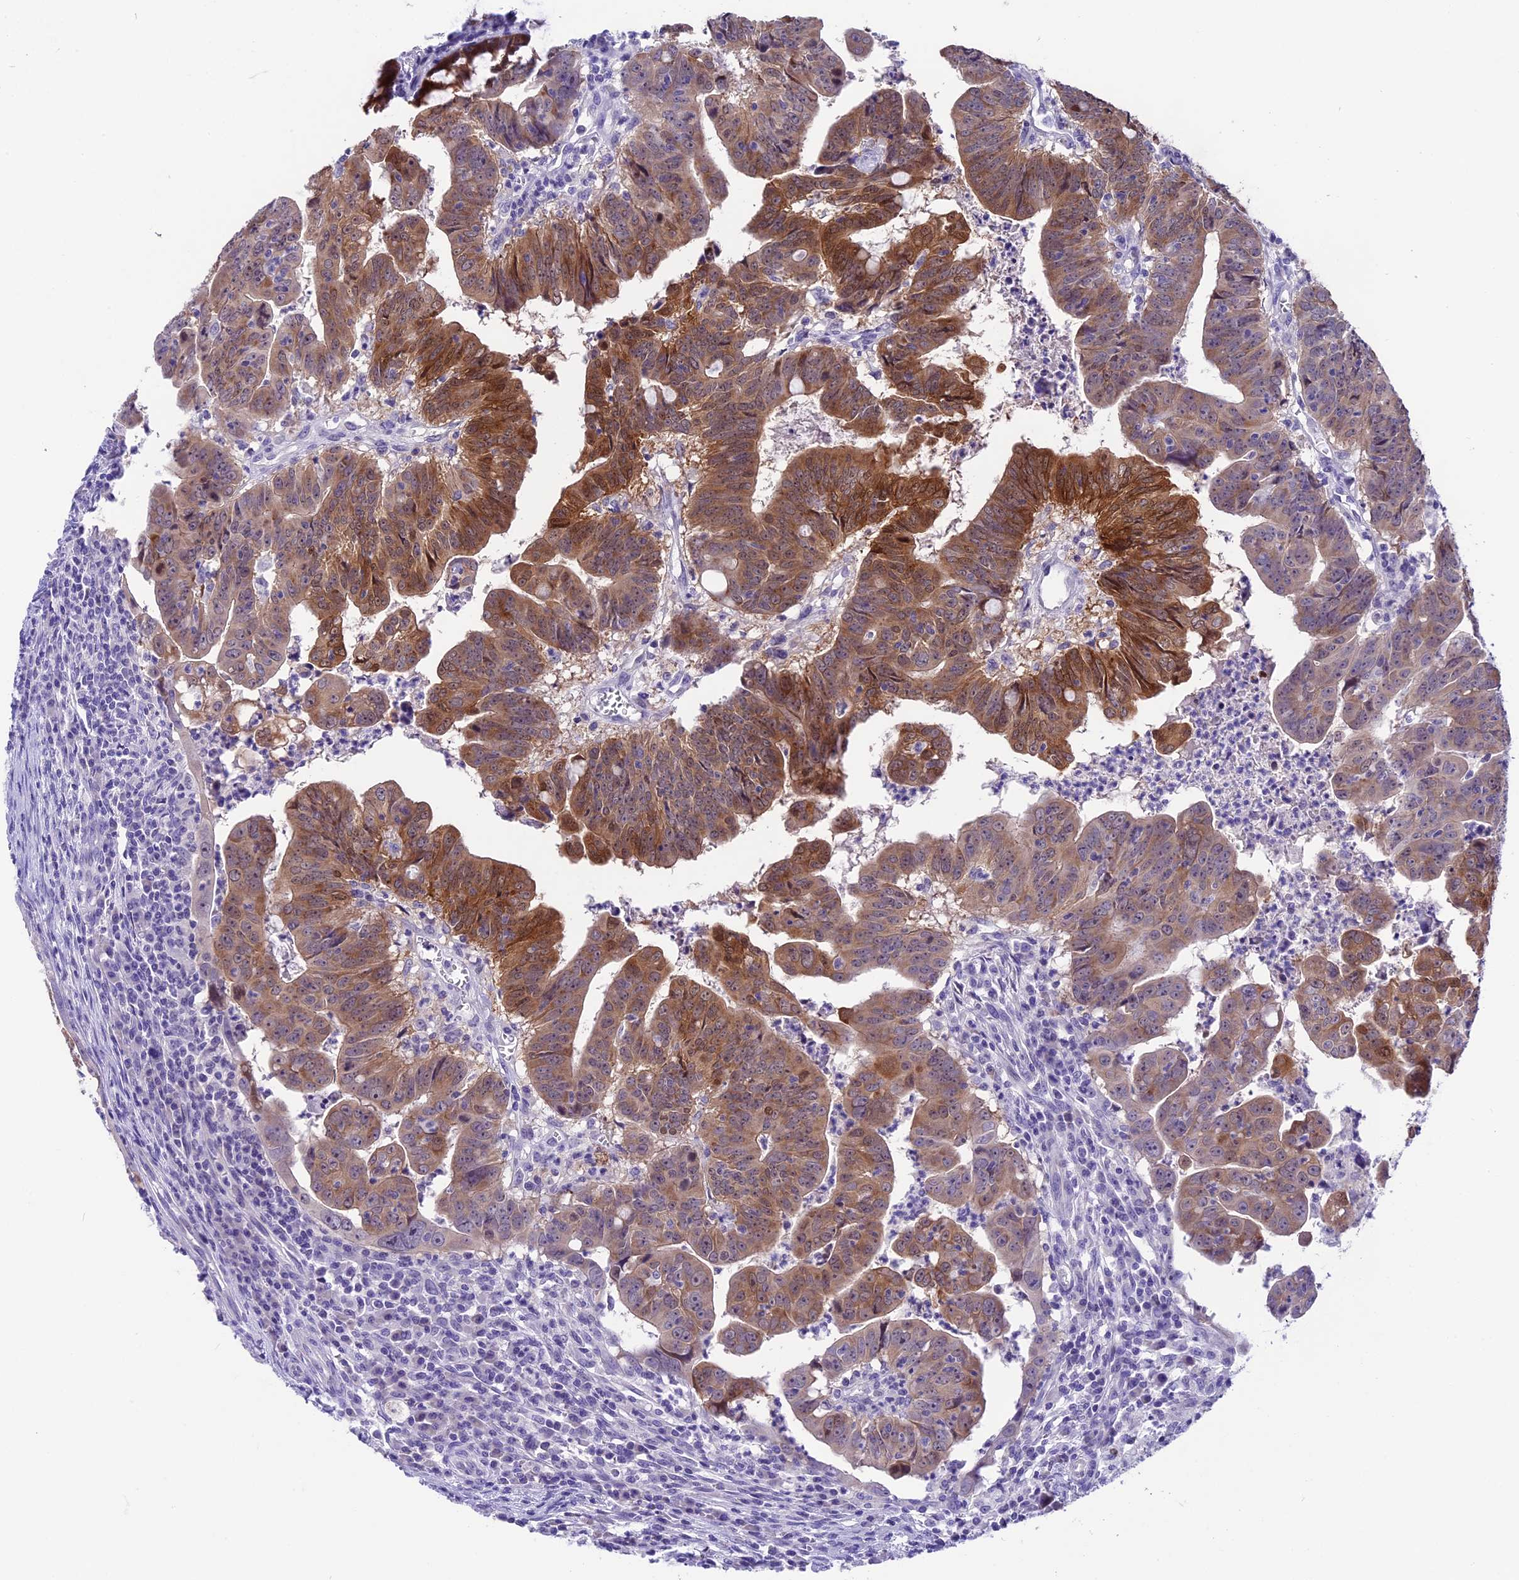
{"staining": {"intensity": "moderate", "quantity": ">75%", "location": "cytoplasmic/membranous,nuclear"}, "tissue": "colorectal cancer", "cell_type": "Tumor cells", "image_type": "cancer", "snomed": [{"axis": "morphology", "description": "Adenocarcinoma, NOS"}, {"axis": "topography", "description": "Rectum"}], "caption": "Human adenocarcinoma (colorectal) stained with a protein marker displays moderate staining in tumor cells.", "gene": "PRR15", "patient": {"sex": "male", "age": 69}}